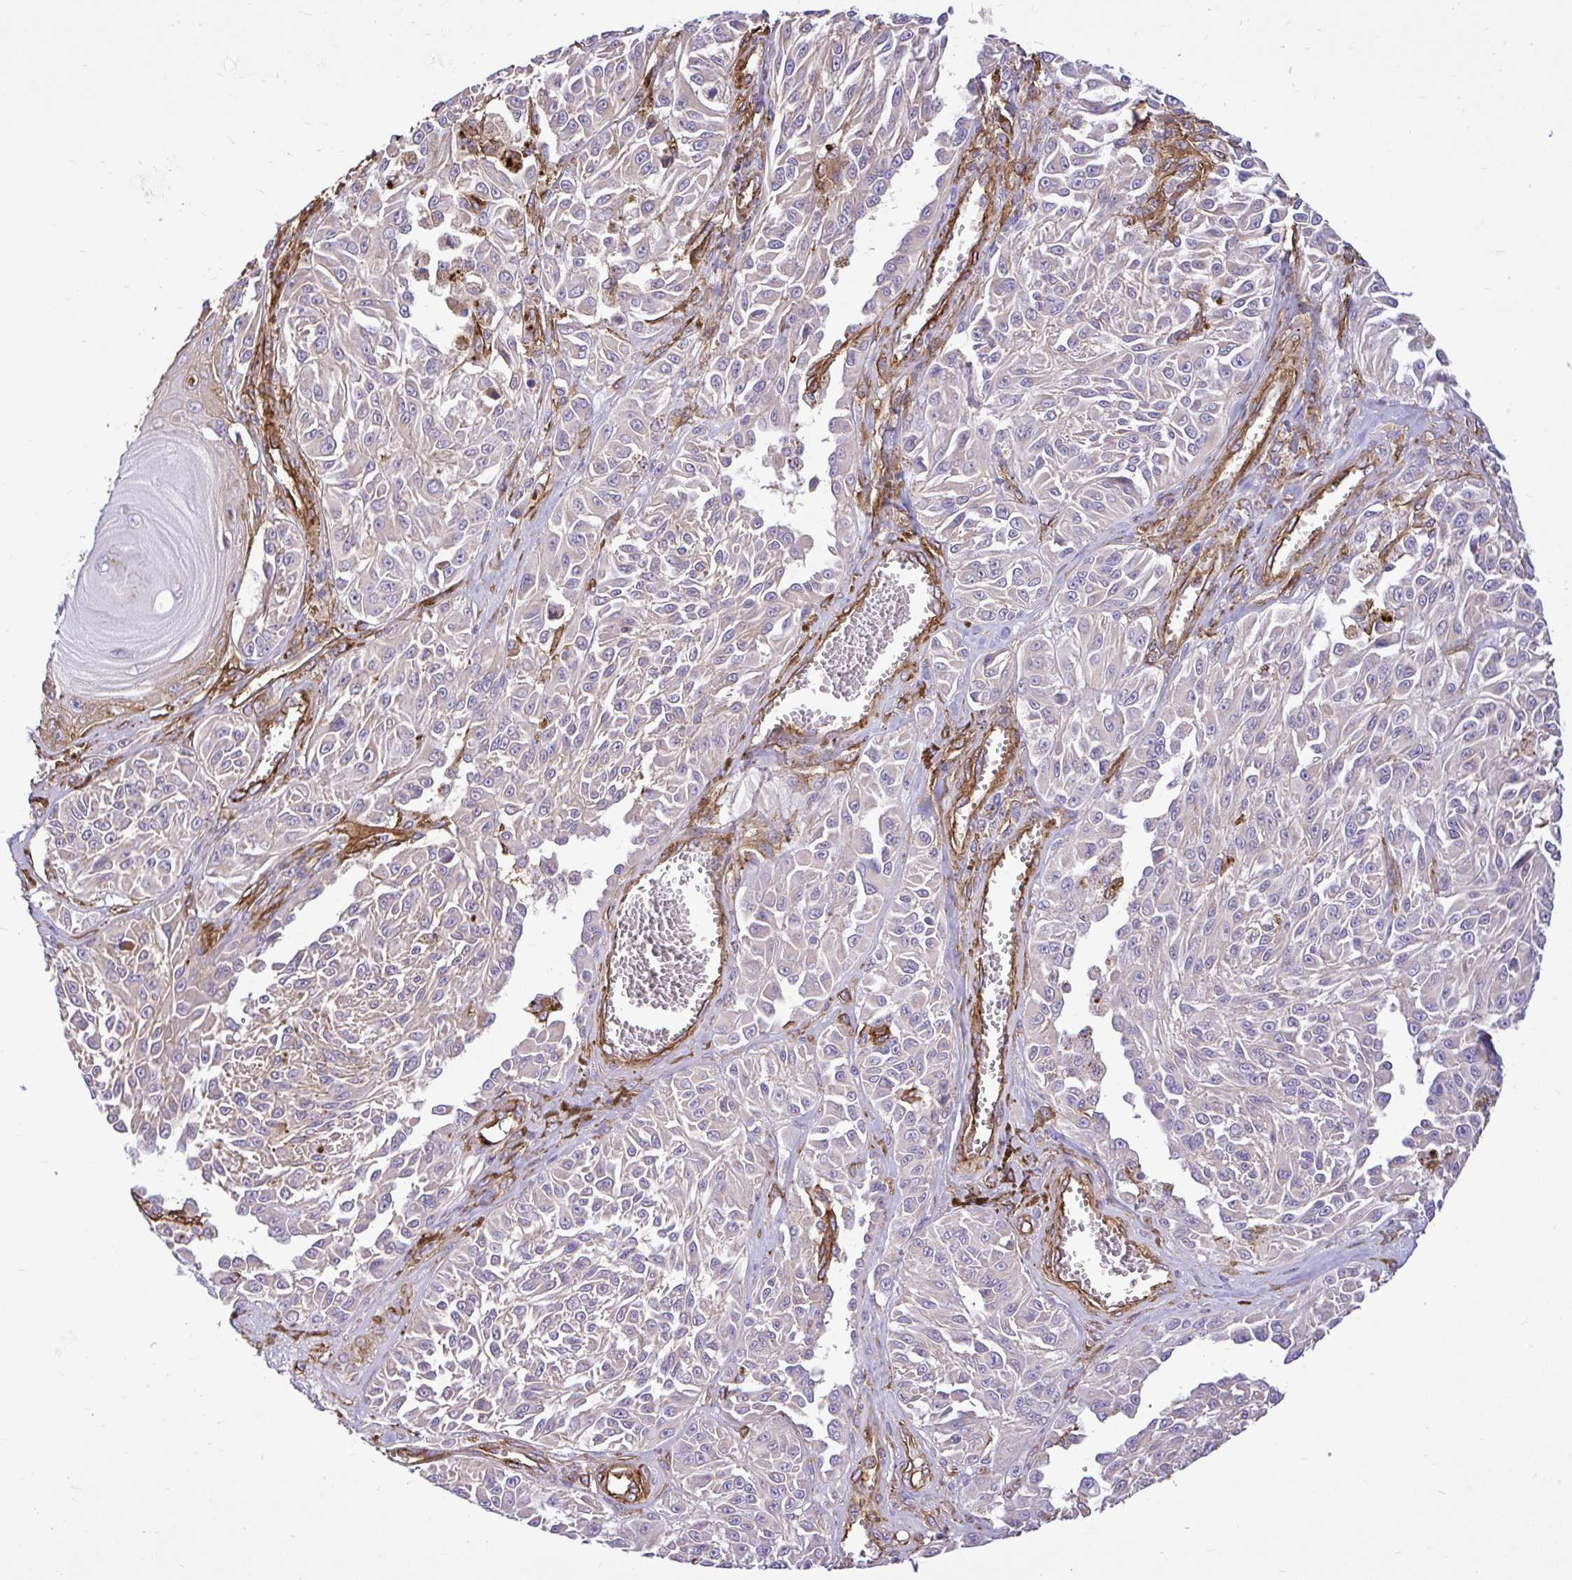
{"staining": {"intensity": "negative", "quantity": "none", "location": "none"}, "tissue": "melanoma", "cell_type": "Tumor cells", "image_type": "cancer", "snomed": [{"axis": "morphology", "description": "Malignant melanoma, NOS"}, {"axis": "topography", "description": "Skin"}], "caption": "Tumor cells are negative for protein expression in human malignant melanoma.", "gene": "PTPRK", "patient": {"sex": "male", "age": 94}}